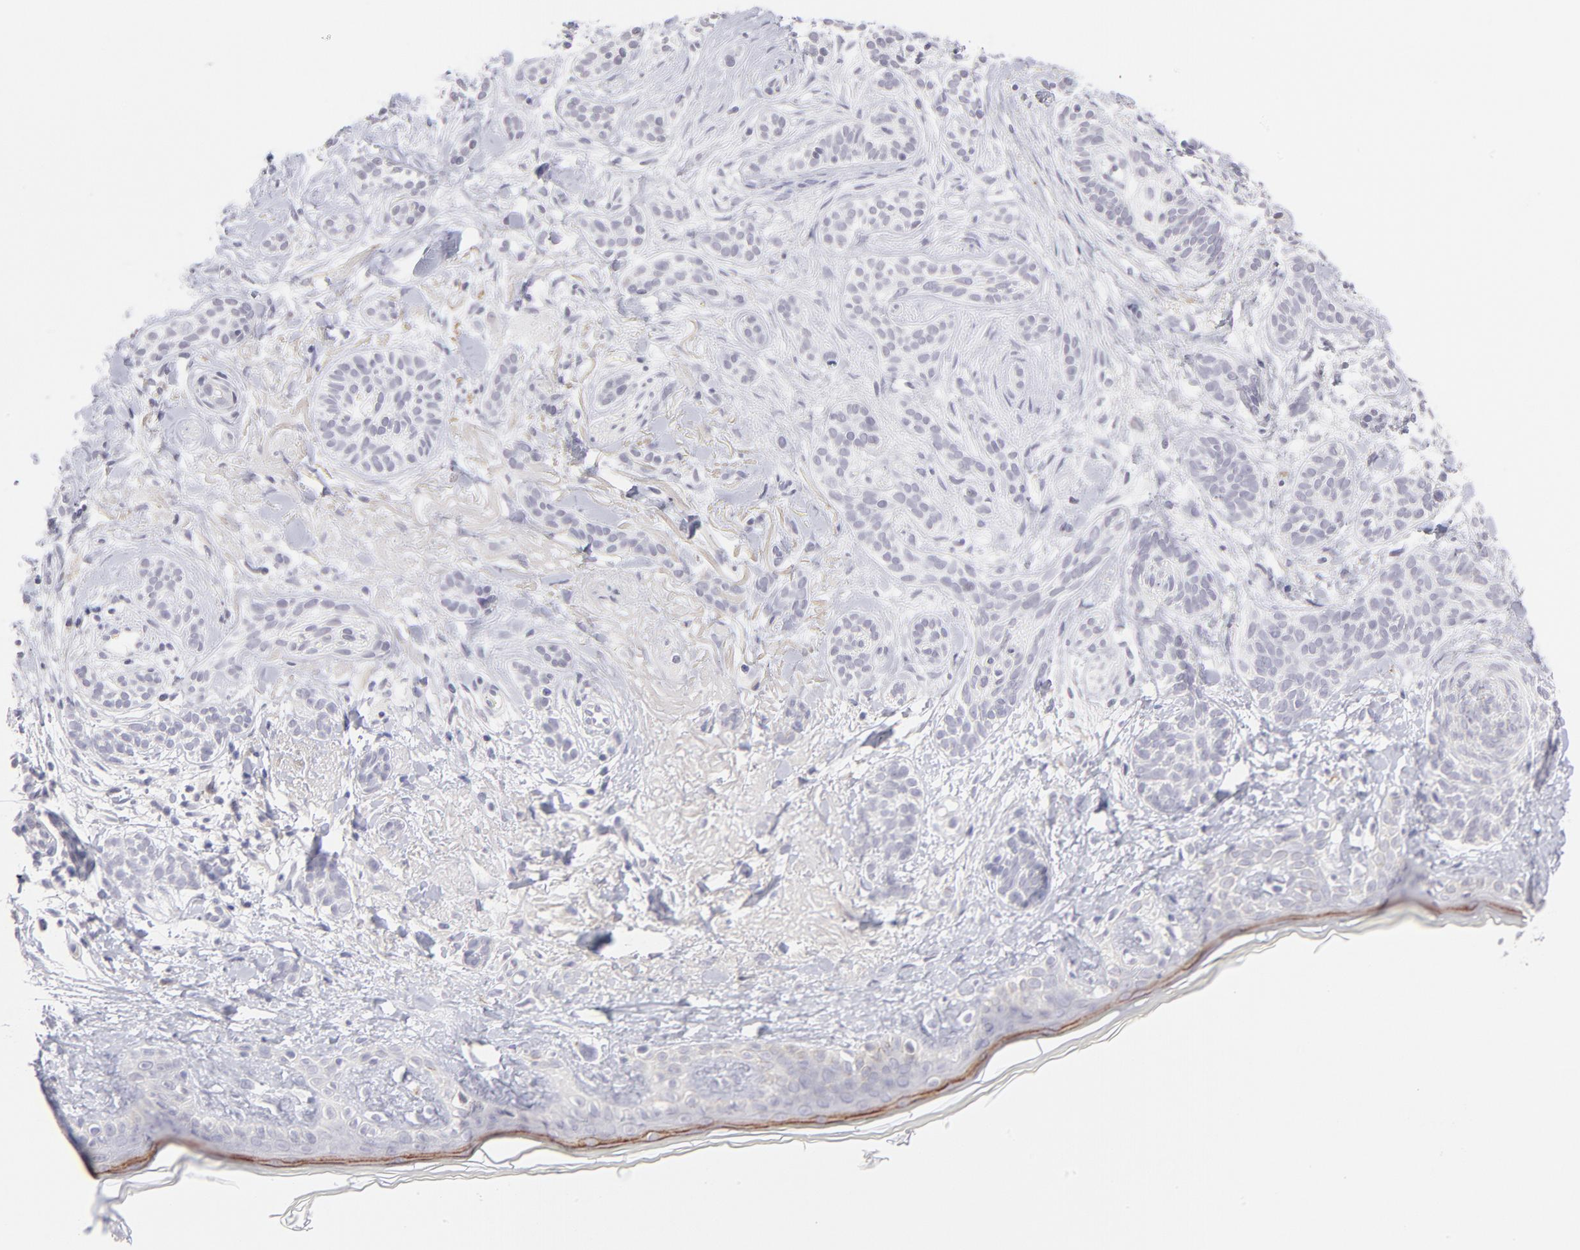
{"staining": {"intensity": "negative", "quantity": "none", "location": "none"}, "tissue": "skin cancer", "cell_type": "Tumor cells", "image_type": "cancer", "snomed": [{"axis": "morphology", "description": "Normal tissue, NOS"}, {"axis": "morphology", "description": "Basal cell carcinoma"}, {"axis": "topography", "description": "Skin"}], "caption": "Basal cell carcinoma (skin) was stained to show a protein in brown. There is no significant staining in tumor cells.", "gene": "LTB4R", "patient": {"sex": "male", "age": 63}}